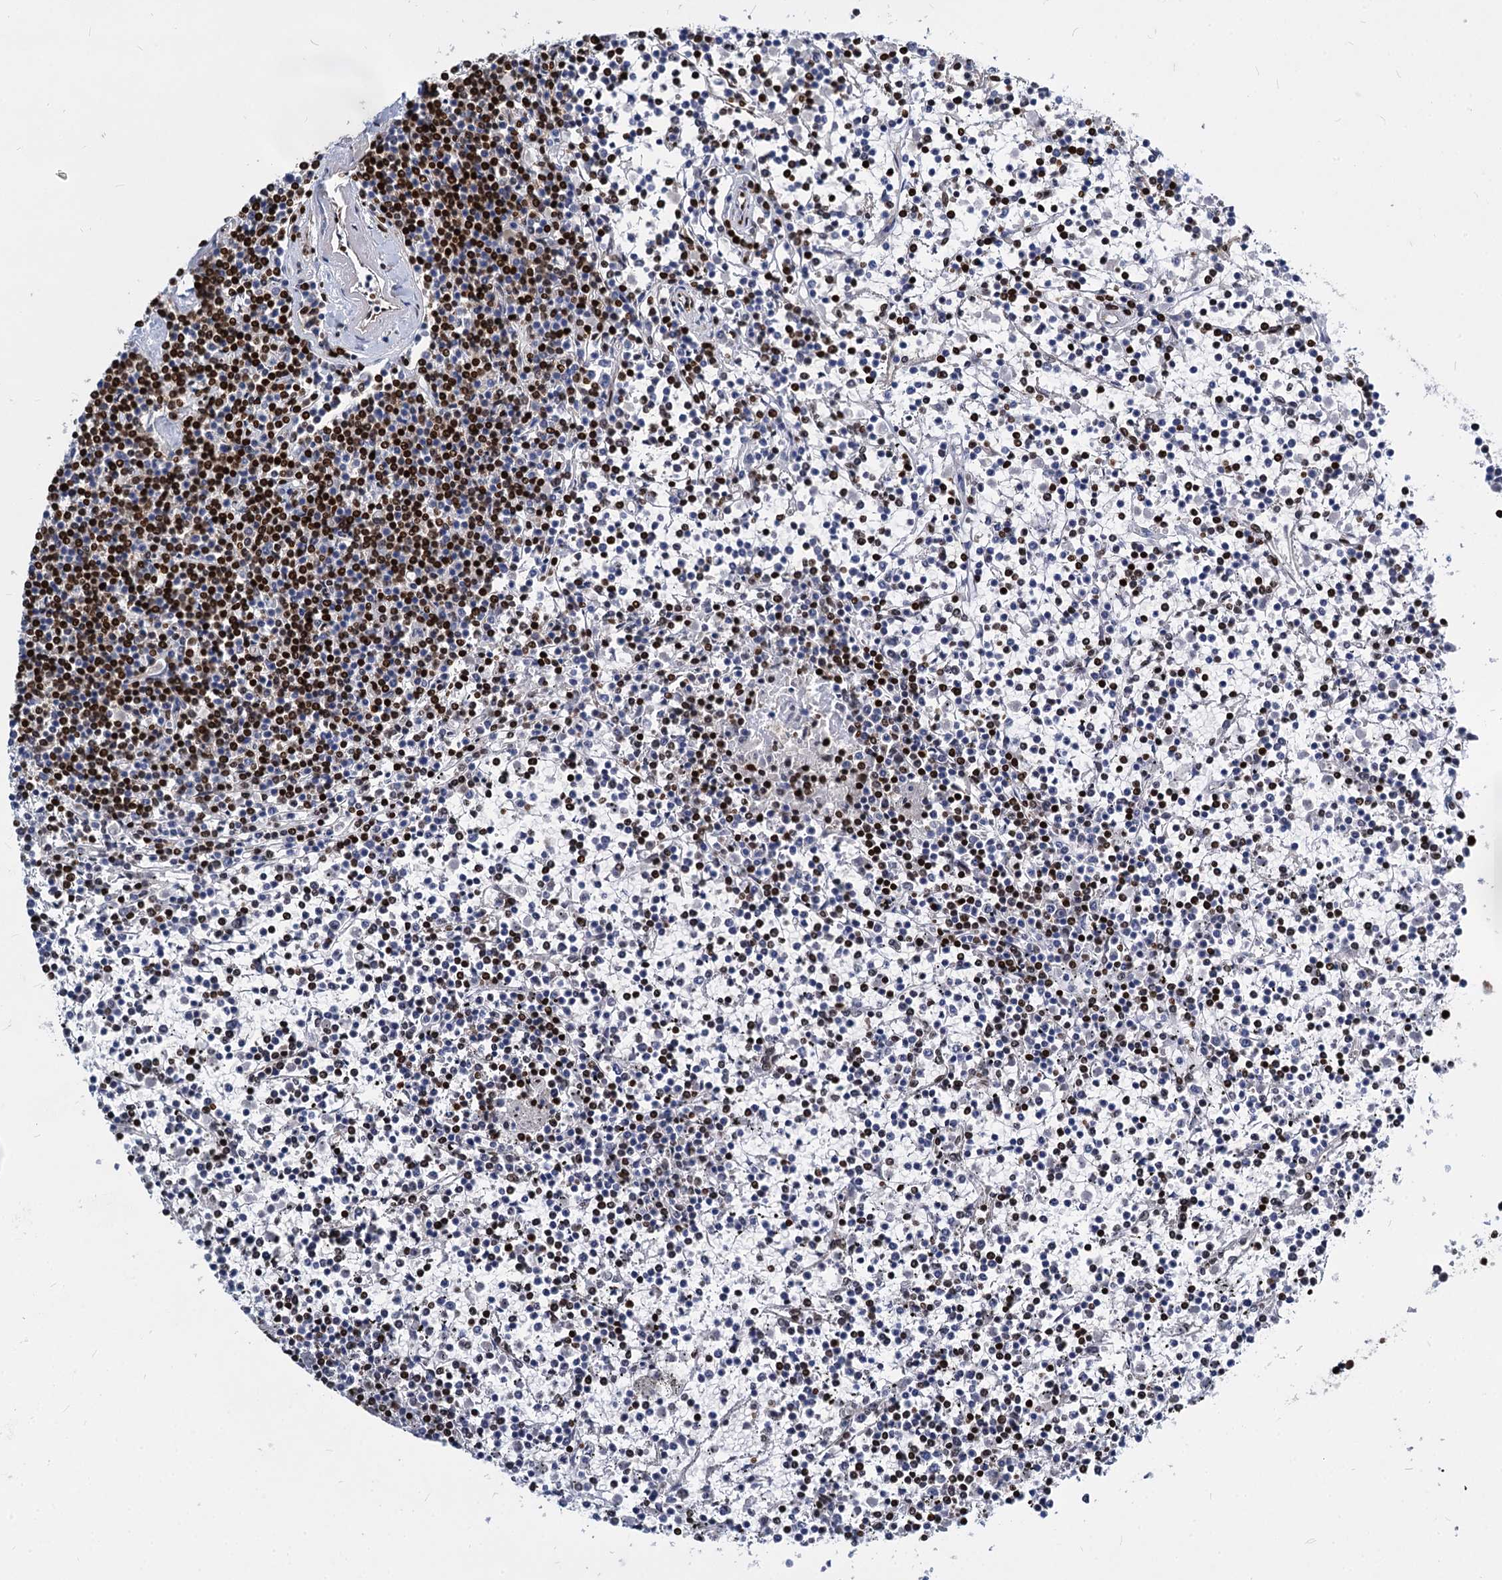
{"staining": {"intensity": "negative", "quantity": "none", "location": "none"}, "tissue": "lymphoma", "cell_type": "Tumor cells", "image_type": "cancer", "snomed": [{"axis": "morphology", "description": "Malignant lymphoma, non-Hodgkin's type, Low grade"}, {"axis": "topography", "description": "Spleen"}], "caption": "This is an immunohistochemistry histopathology image of low-grade malignant lymphoma, non-Hodgkin's type. There is no staining in tumor cells.", "gene": "MECP2", "patient": {"sex": "female", "age": 19}}